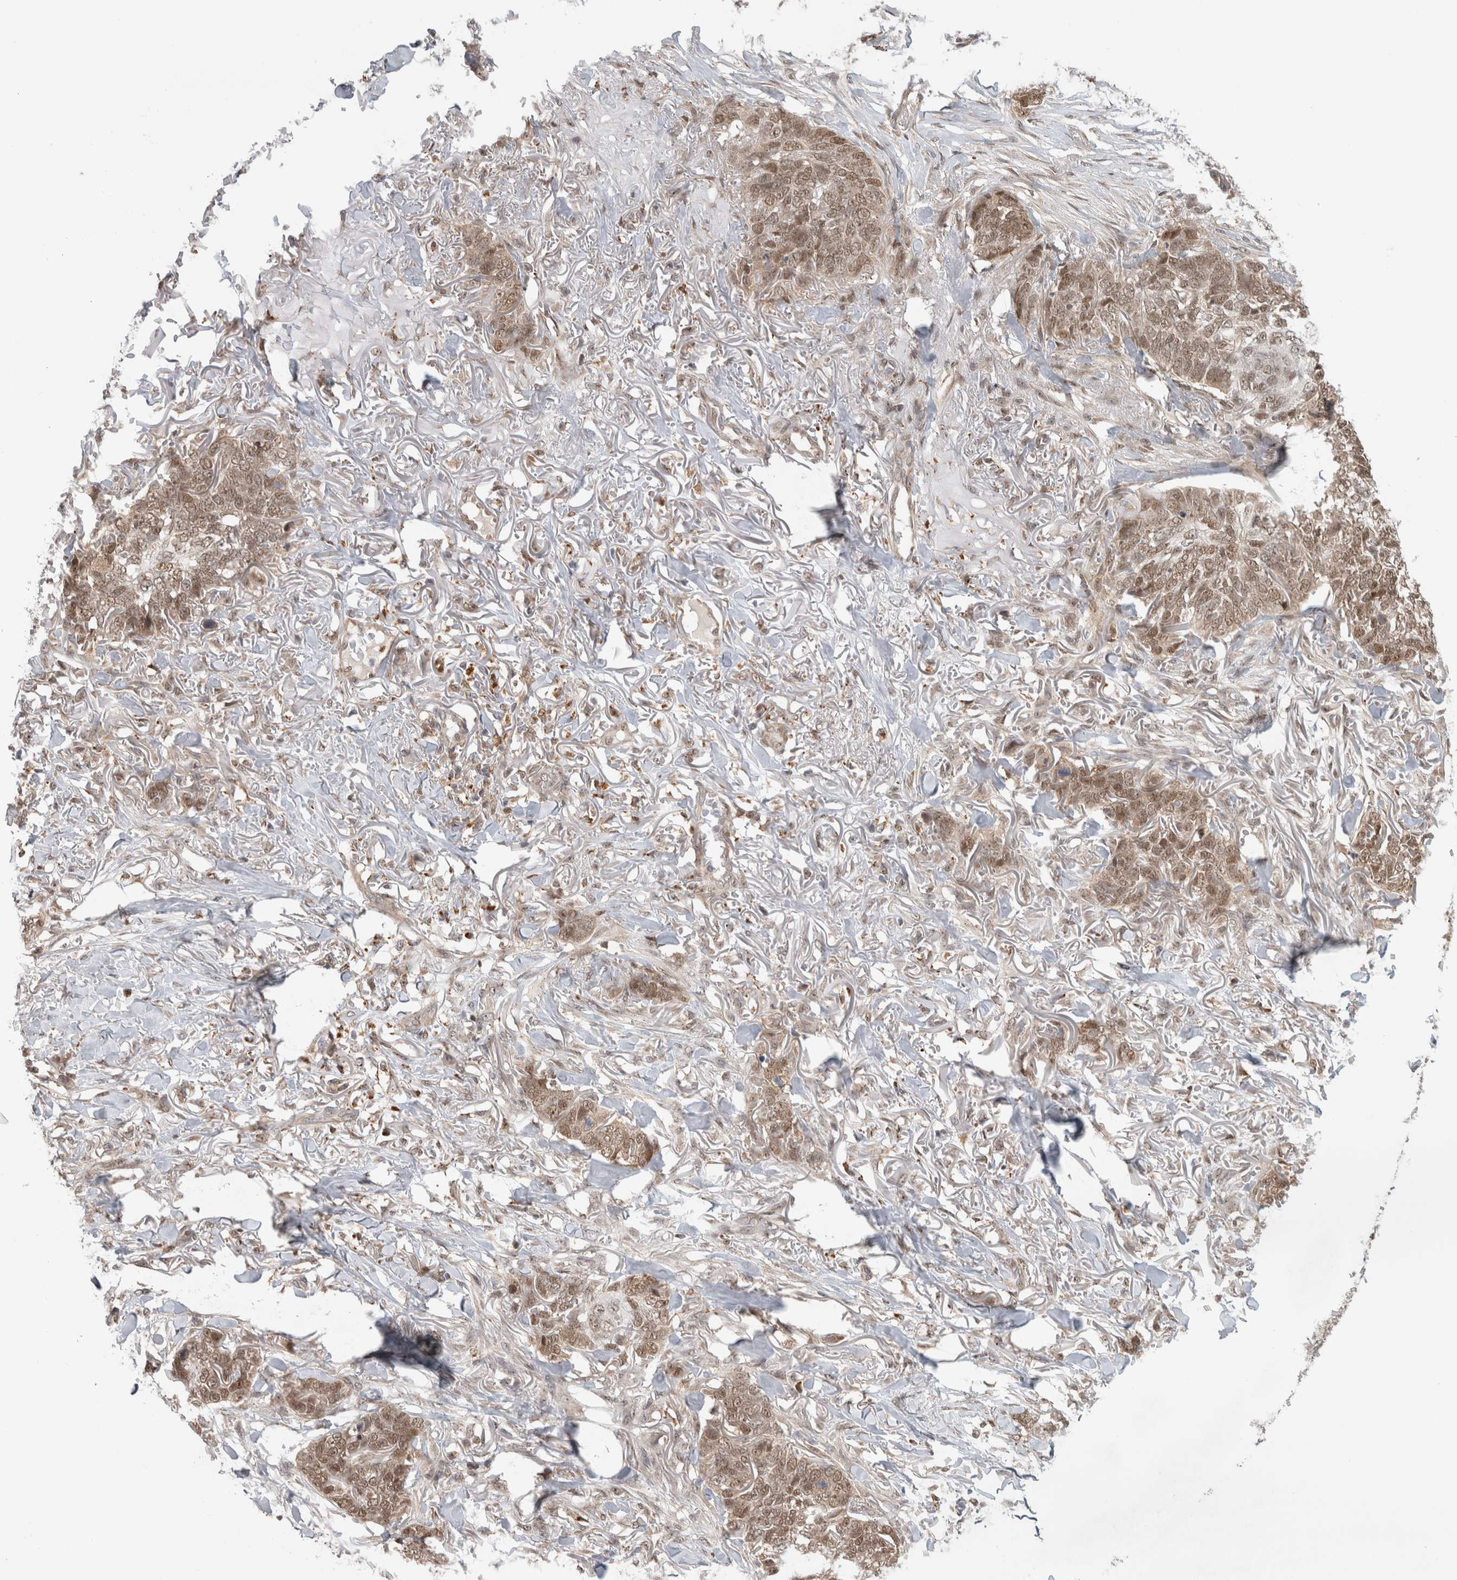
{"staining": {"intensity": "moderate", "quantity": ">75%", "location": "nuclear"}, "tissue": "skin cancer", "cell_type": "Tumor cells", "image_type": "cancer", "snomed": [{"axis": "morphology", "description": "Normal tissue, NOS"}, {"axis": "morphology", "description": "Basal cell carcinoma"}, {"axis": "topography", "description": "Skin"}], "caption": "Human skin basal cell carcinoma stained with a protein marker displays moderate staining in tumor cells.", "gene": "NAB2", "patient": {"sex": "male", "age": 77}}